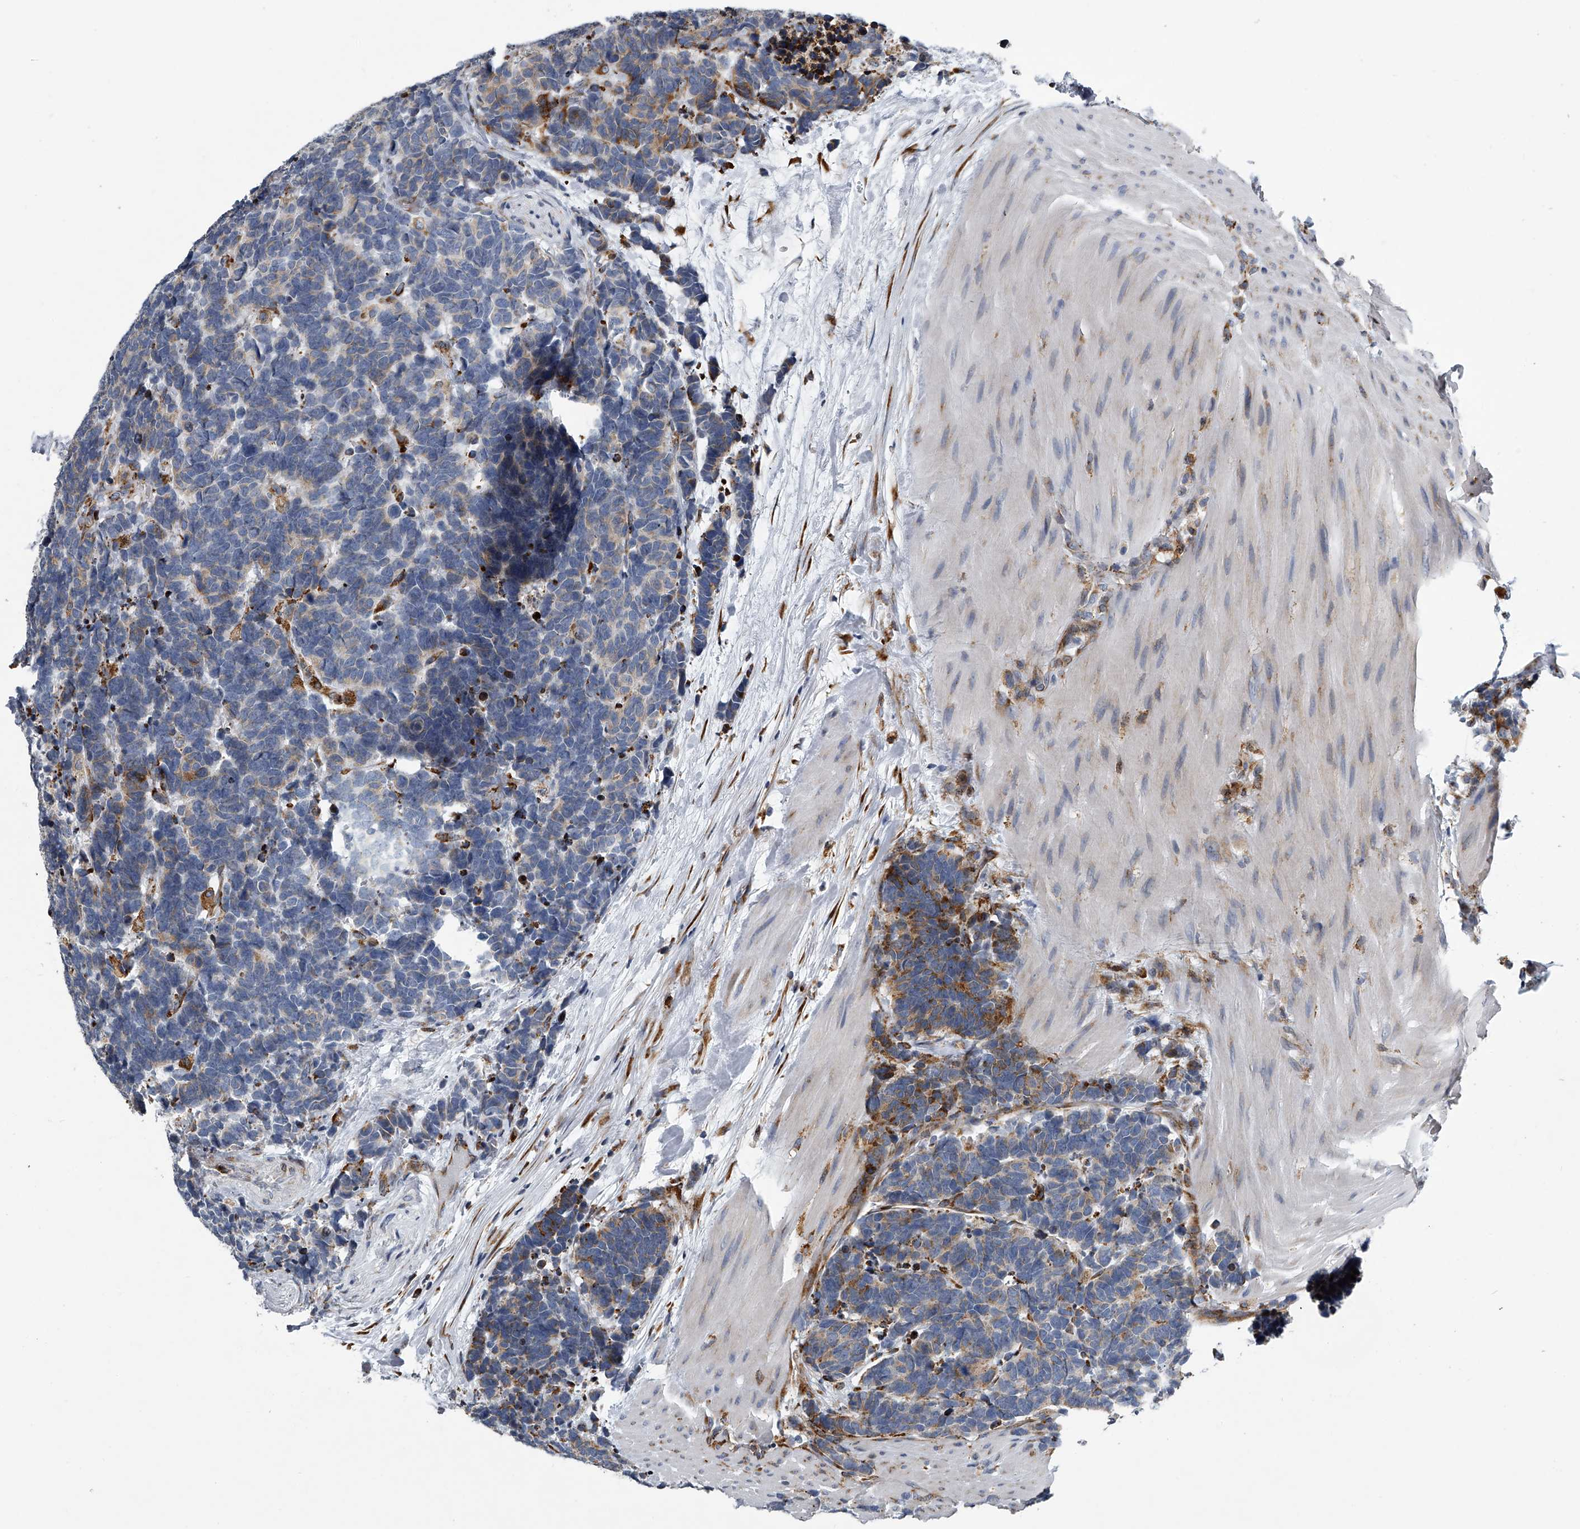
{"staining": {"intensity": "weak", "quantity": "<25%", "location": "cytoplasmic/membranous"}, "tissue": "carcinoid", "cell_type": "Tumor cells", "image_type": "cancer", "snomed": [{"axis": "morphology", "description": "Carcinoma, NOS"}, {"axis": "morphology", "description": "Carcinoid, malignant, NOS"}, {"axis": "topography", "description": "Urinary bladder"}], "caption": "IHC image of neoplastic tissue: carcinoid stained with DAB (3,3'-diaminobenzidine) demonstrates no significant protein positivity in tumor cells. (Immunohistochemistry, brightfield microscopy, high magnification).", "gene": "TMEM63C", "patient": {"sex": "male", "age": 57}}